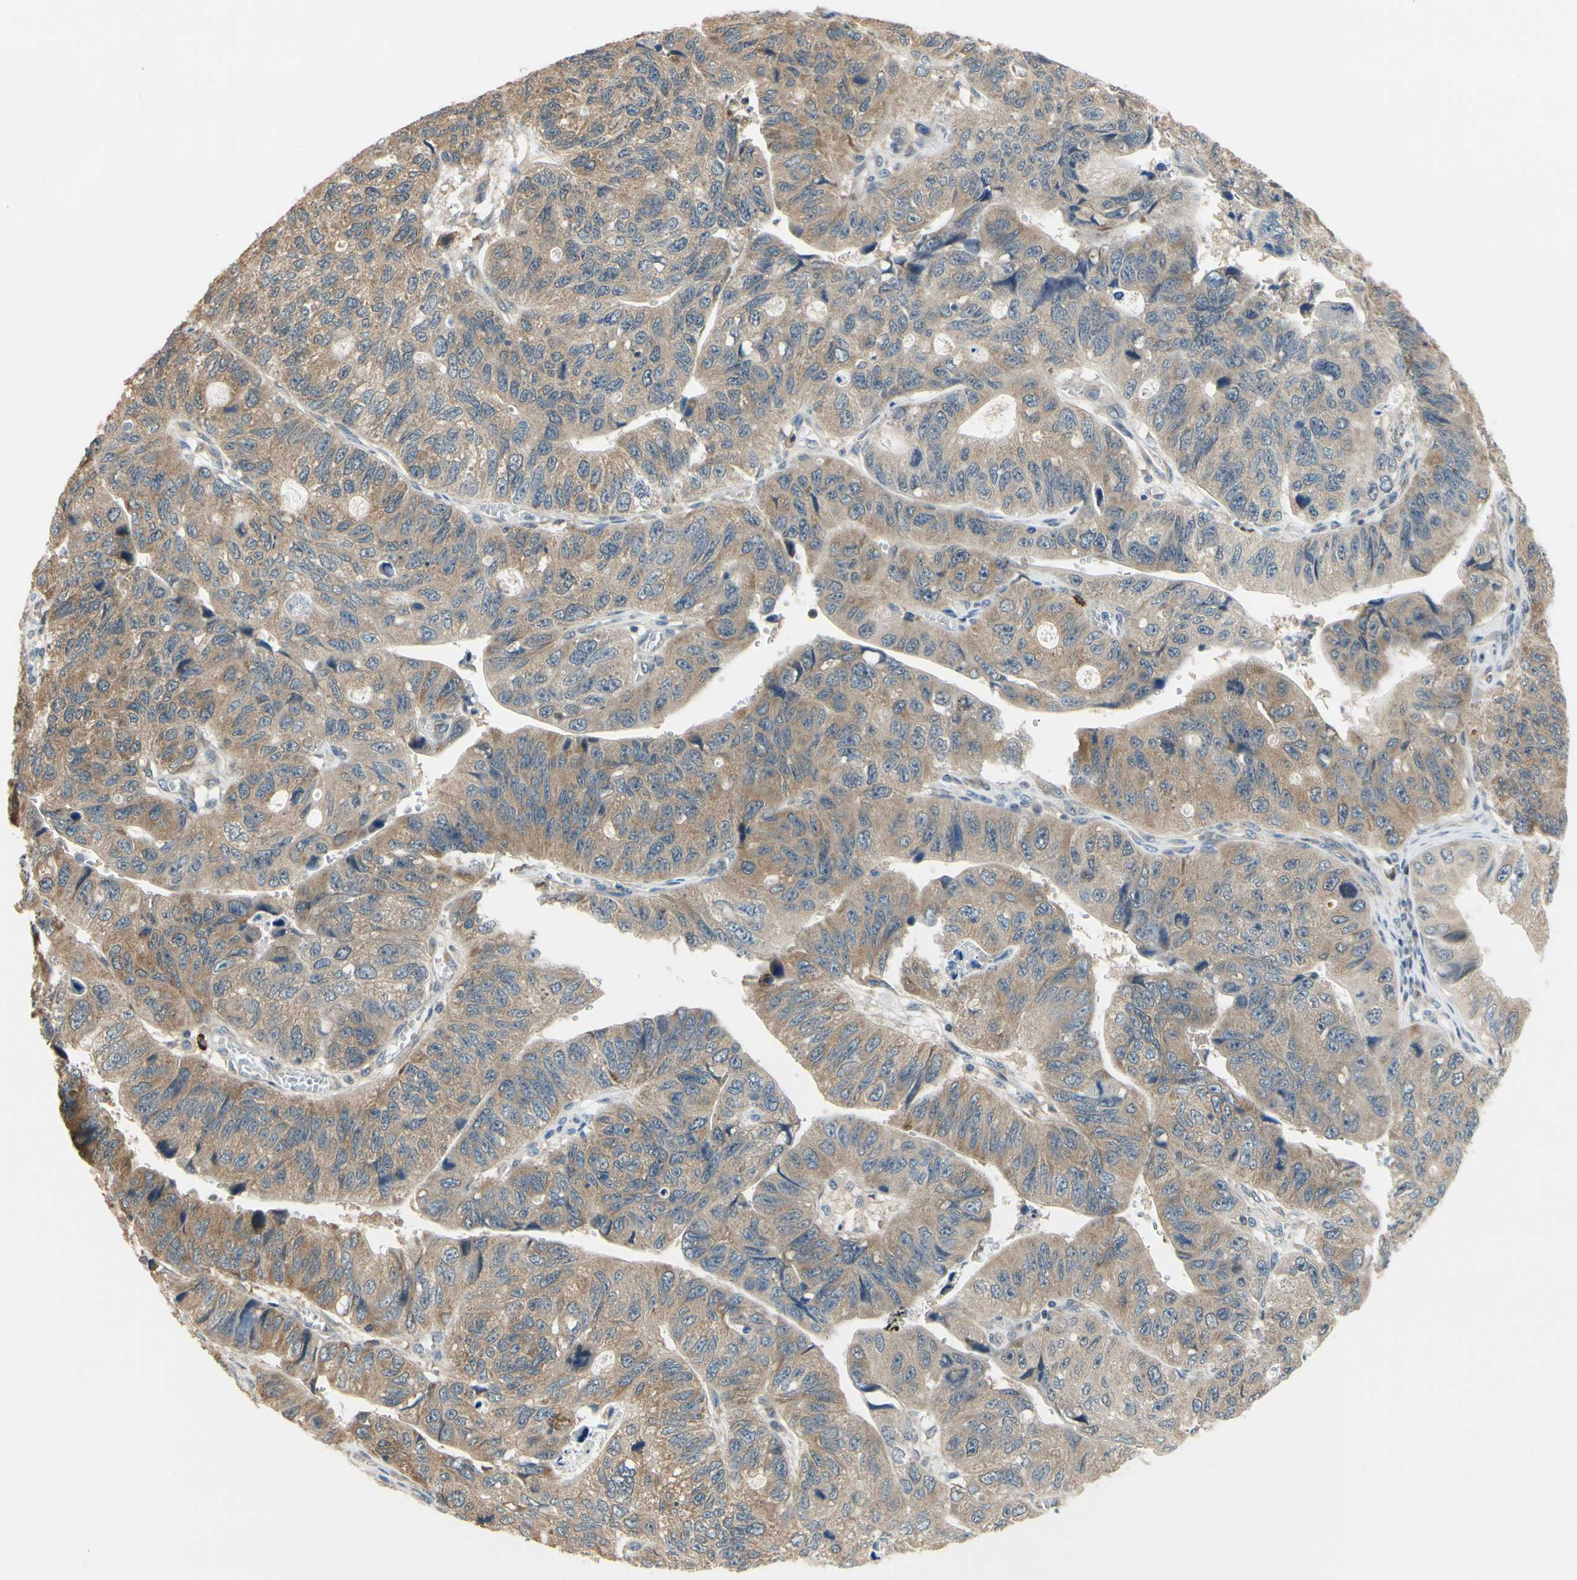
{"staining": {"intensity": "moderate", "quantity": ">75%", "location": "cytoplasmic/membranous"}, "tissue": "stomach cancer", "cell_type": "Tumor cells", "image_type": "cancer", "snomed": [{"axis": "morphology", "description": "Adenocarcinoma, NOS"}, {"axis": "topography", "description": "Stomach"}], "caption": "Protein analysis of adenocarcinoma (stomach) tissue shows moderate cytoplasmic/membranous positivity in approximately >75% of tumor cells.", "gene": "ANKHD1", "patient": {"sex": "male", "age": 59}}